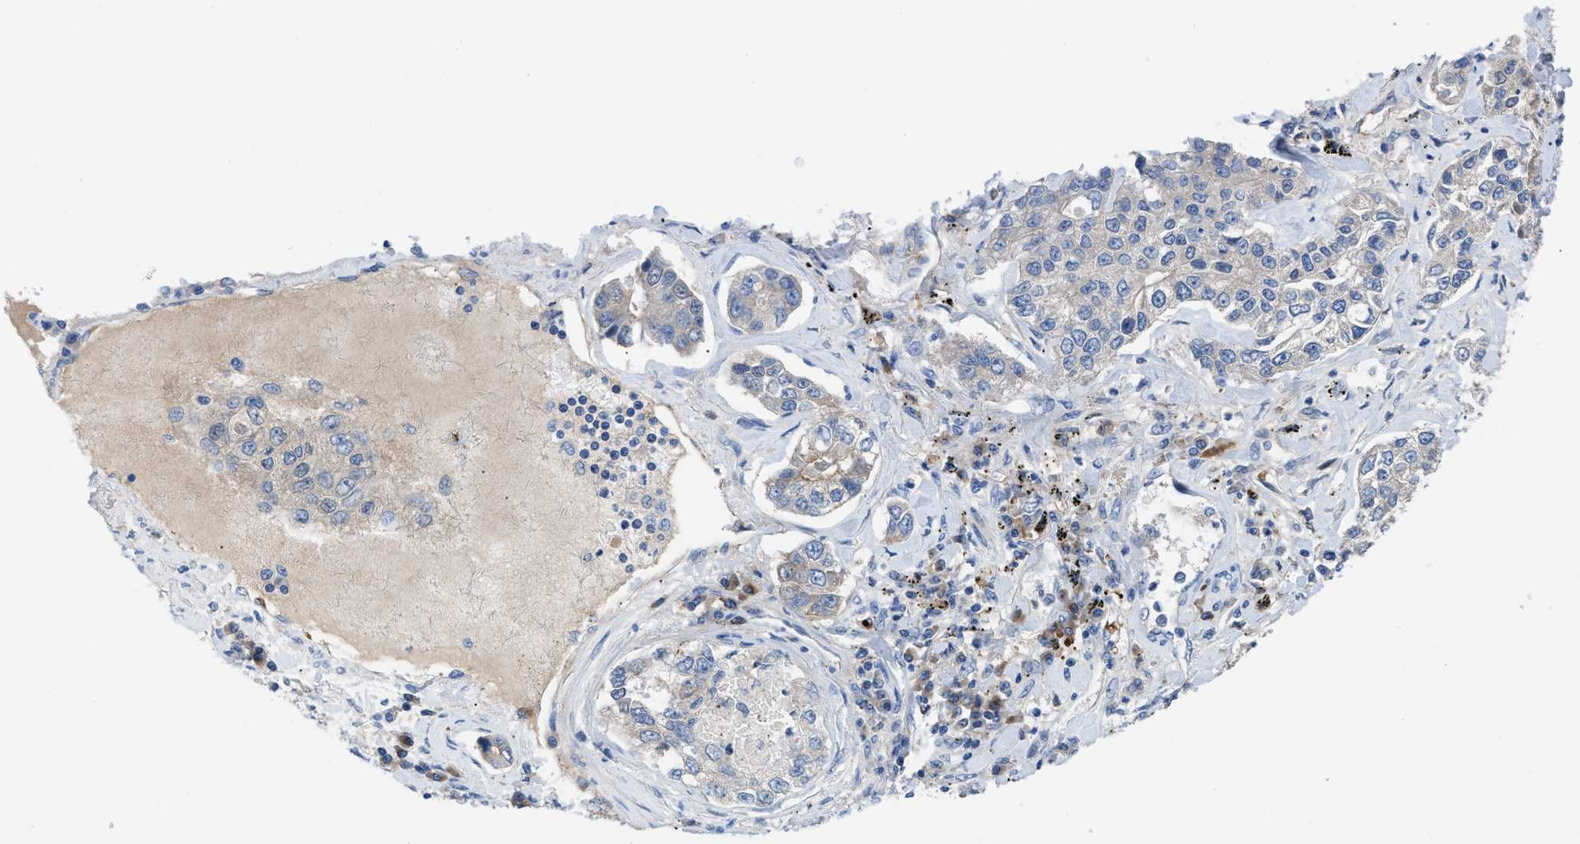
{"staining": {"intensity": "moderate", "quantity": "<25%", "location": "cytoplasmic/membranous"}, "tissue": "lung cancer", "cell_type": "Tumor cells", "image_type": "cancer", "snomed": [{"axis": "morphology", "description": "Adenocarcinoma, NOS"}, {"axis": "topography", "description": "Lung"}], "caption": "Lung cancer (adenocarcinoma) stained with a protein marker displays moderate staining in tumor cells.", "gene": "OR9K2", "patient": {"sex": "male", "age": 49}}